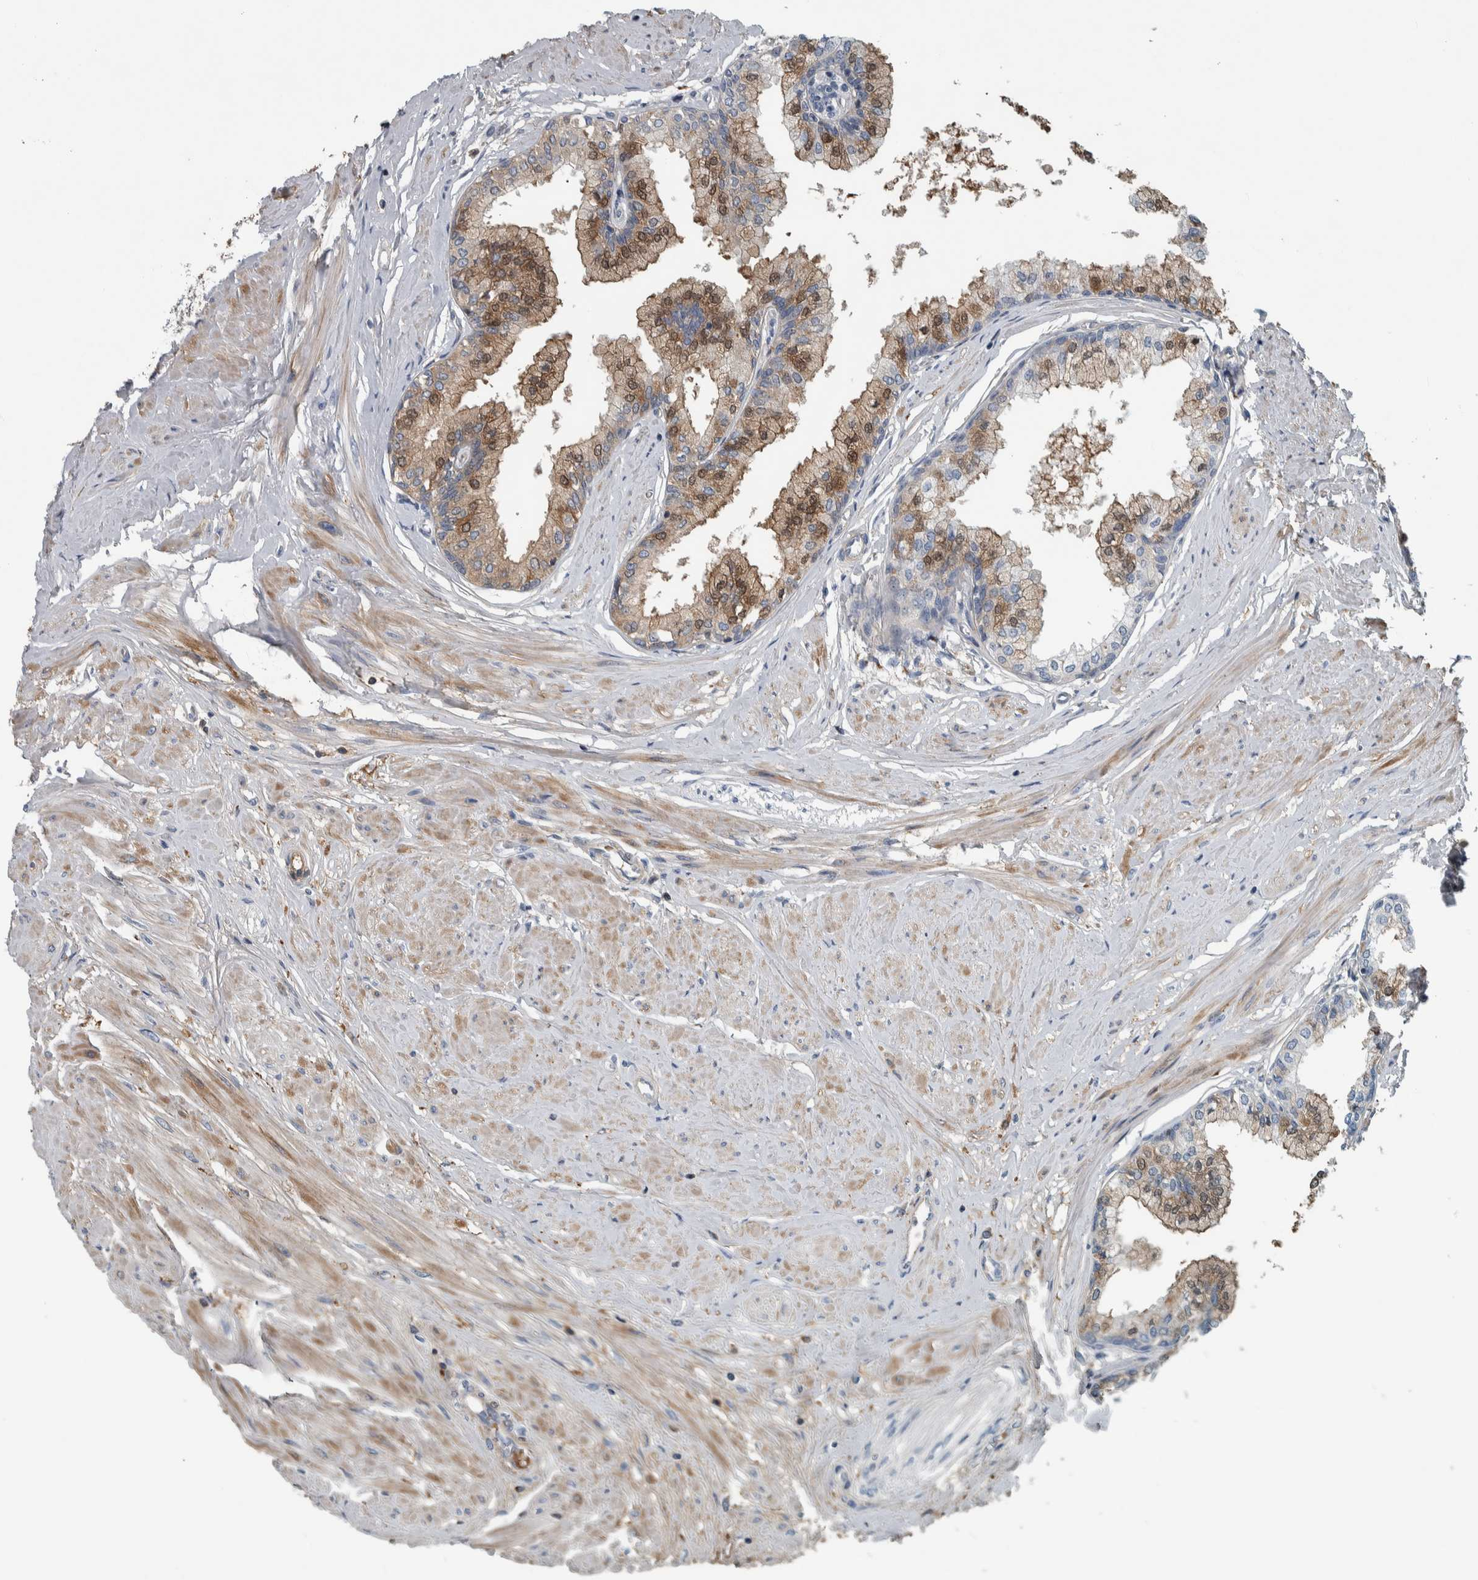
{"staining": {"intensity": "moderate", "quantity": "<25%", "location": "cytoplasmic/membranous,nuclear"}, "tissue": "seminal vesicle", "cell_type": "Glandular cells", "image_type": "normal", "snomed": [{"axis": "morphology", "description": "Normal tissue, NOS"}, {"axis": "topography", "description": "Prostate"}, {"axis": "topography", "description": "Seminal veicle"}], "caption": "Glandular cells show moderate cytoplasmic/membranous,nuclear expression in about <25% of cells in benign seminal vesicle.", "gene": "SERPINC1", "patient": {"sex": "male", "age": 60}}